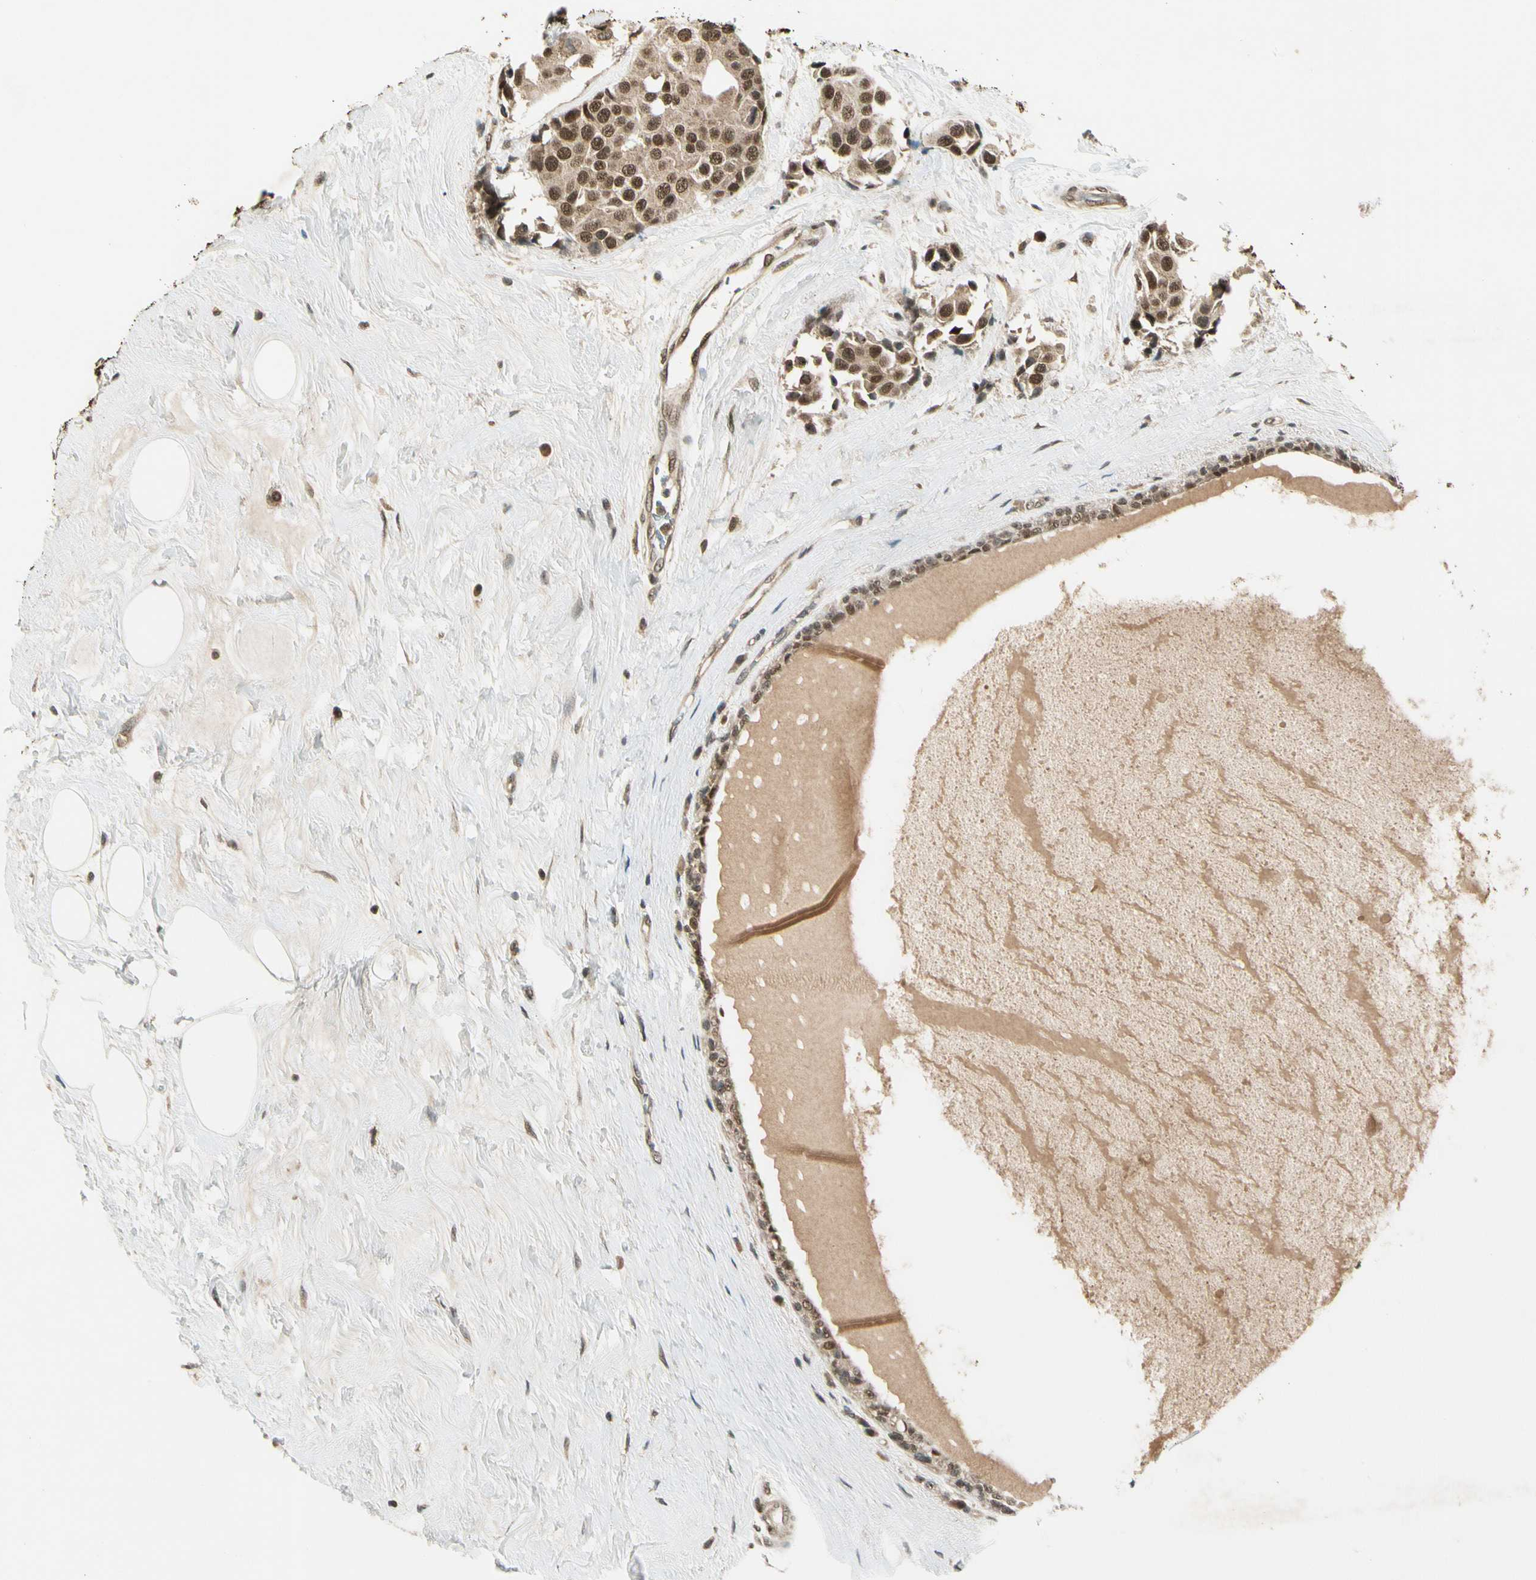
{"staining": {"intensity": "moderate", "quantity": ">75%", "location": "cytoplasmic/membranous,nuclear"}, "tissue": "breast cancer", "cell_type": "Tumor cells", "image_type": "cancer", "snomed": [{"axis": "morphology", "description": "Normal tissue, NOS"}, {"axis": "morphology", "description": "Duct carcinoma"}, {"axis": "topography", "description": "Breast"}], "caption": "Immunohistochemical staining of intraductal carcinoma (breast) demonstrates medium levels of moderate cytoplasmic/membranous and nuclear expression in approximately >75% of tumor cells.", "gene": "ZSCAN12", "patient": {"sex": "female", "age": 39}}